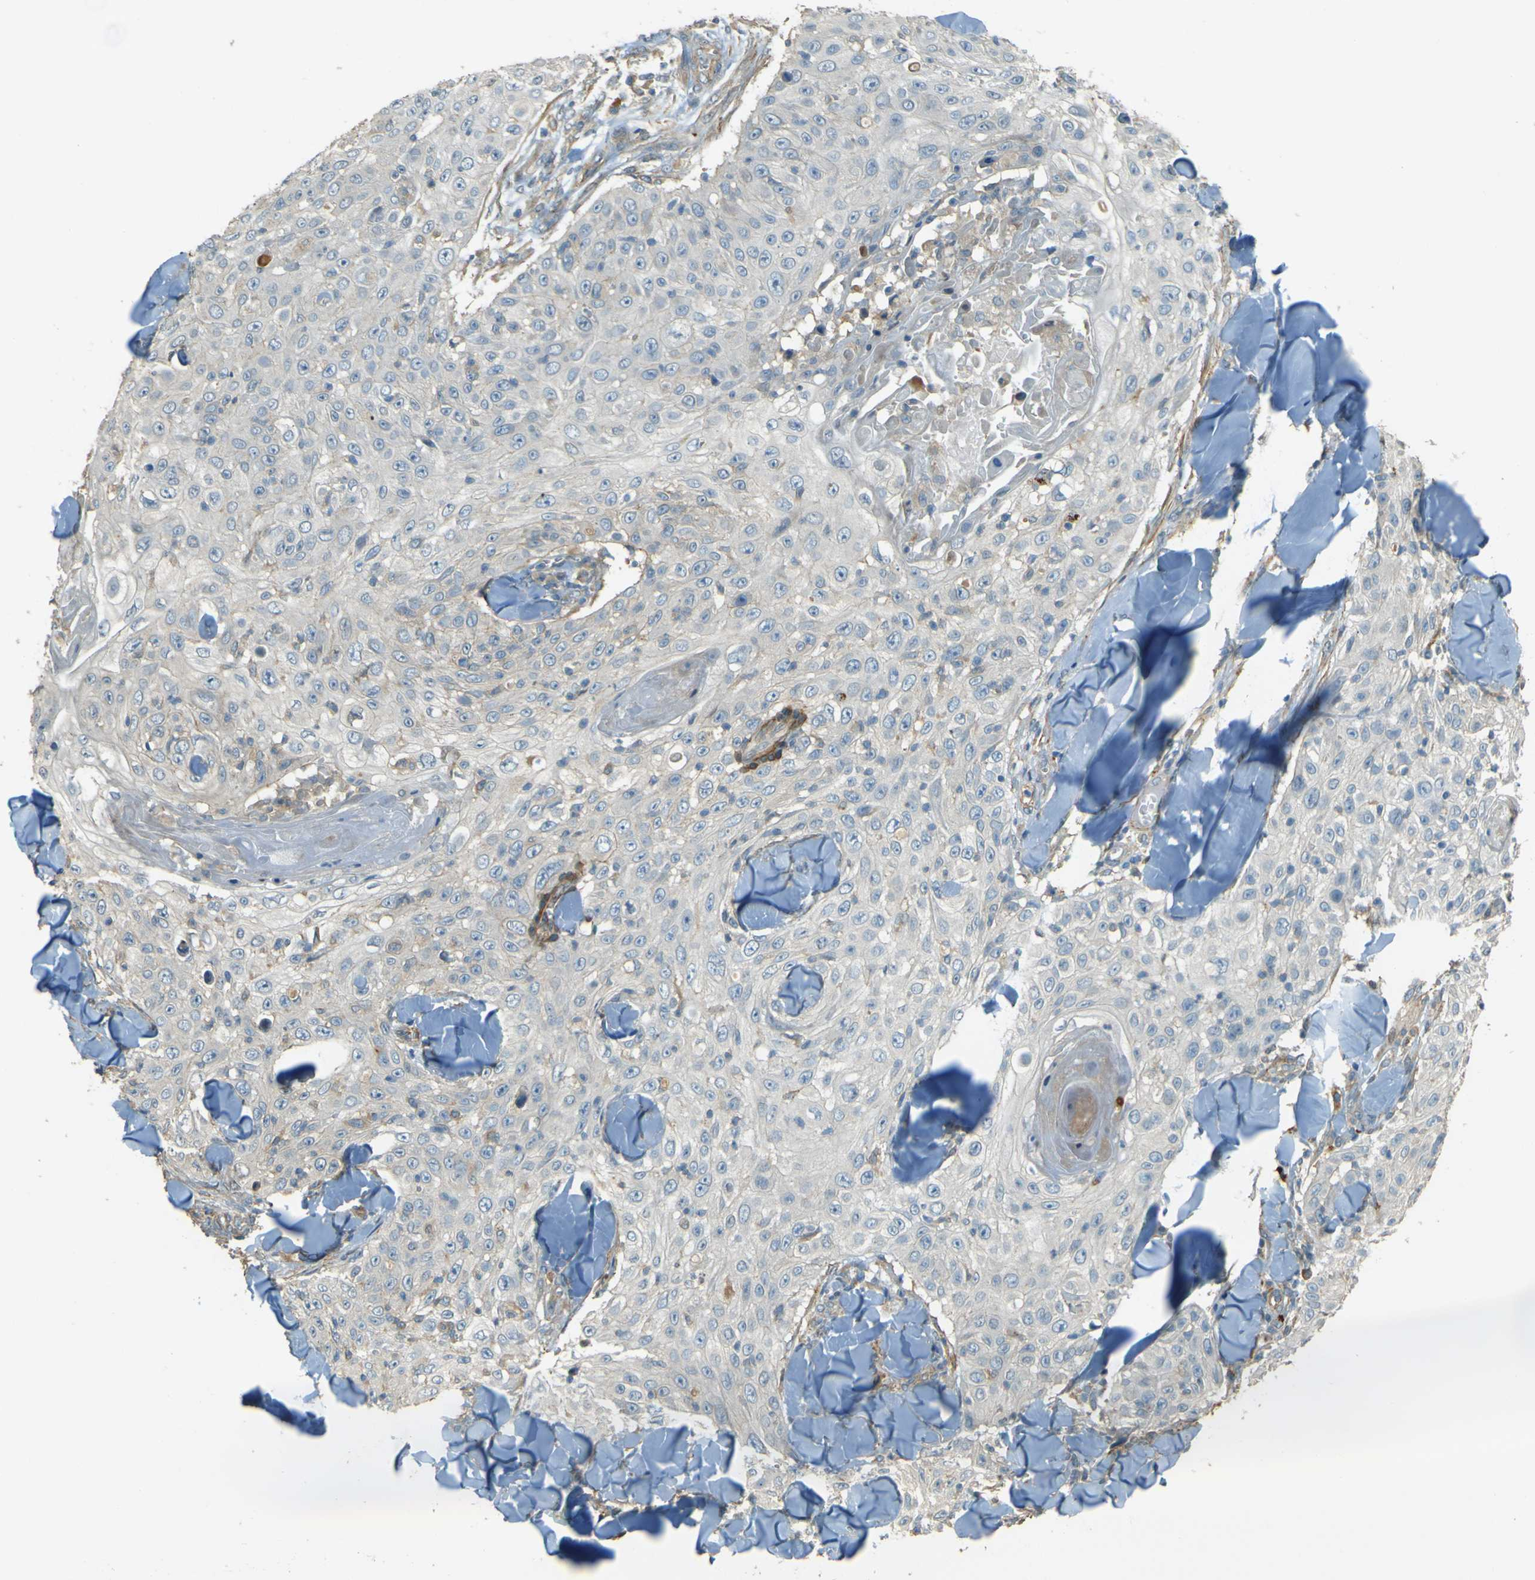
{"staining": {"intensity": "negative", "quantity": "none", "location": "none"}, "tissue": "skin cancer", "cell_type": "Tumor cells", "image_type": "cancer", "snomed": [{"axis": "morphology", "description": "Squamous cell carcinoma, NOS"}, {"axis": "topography", "description": "Skin"}], "caption": "Tumor cells are negative for brown protein staining in skin cancer (squamous cell carcinoma).", "gene": "NEXN", "patient": {"sex": "male", "age": 86}}